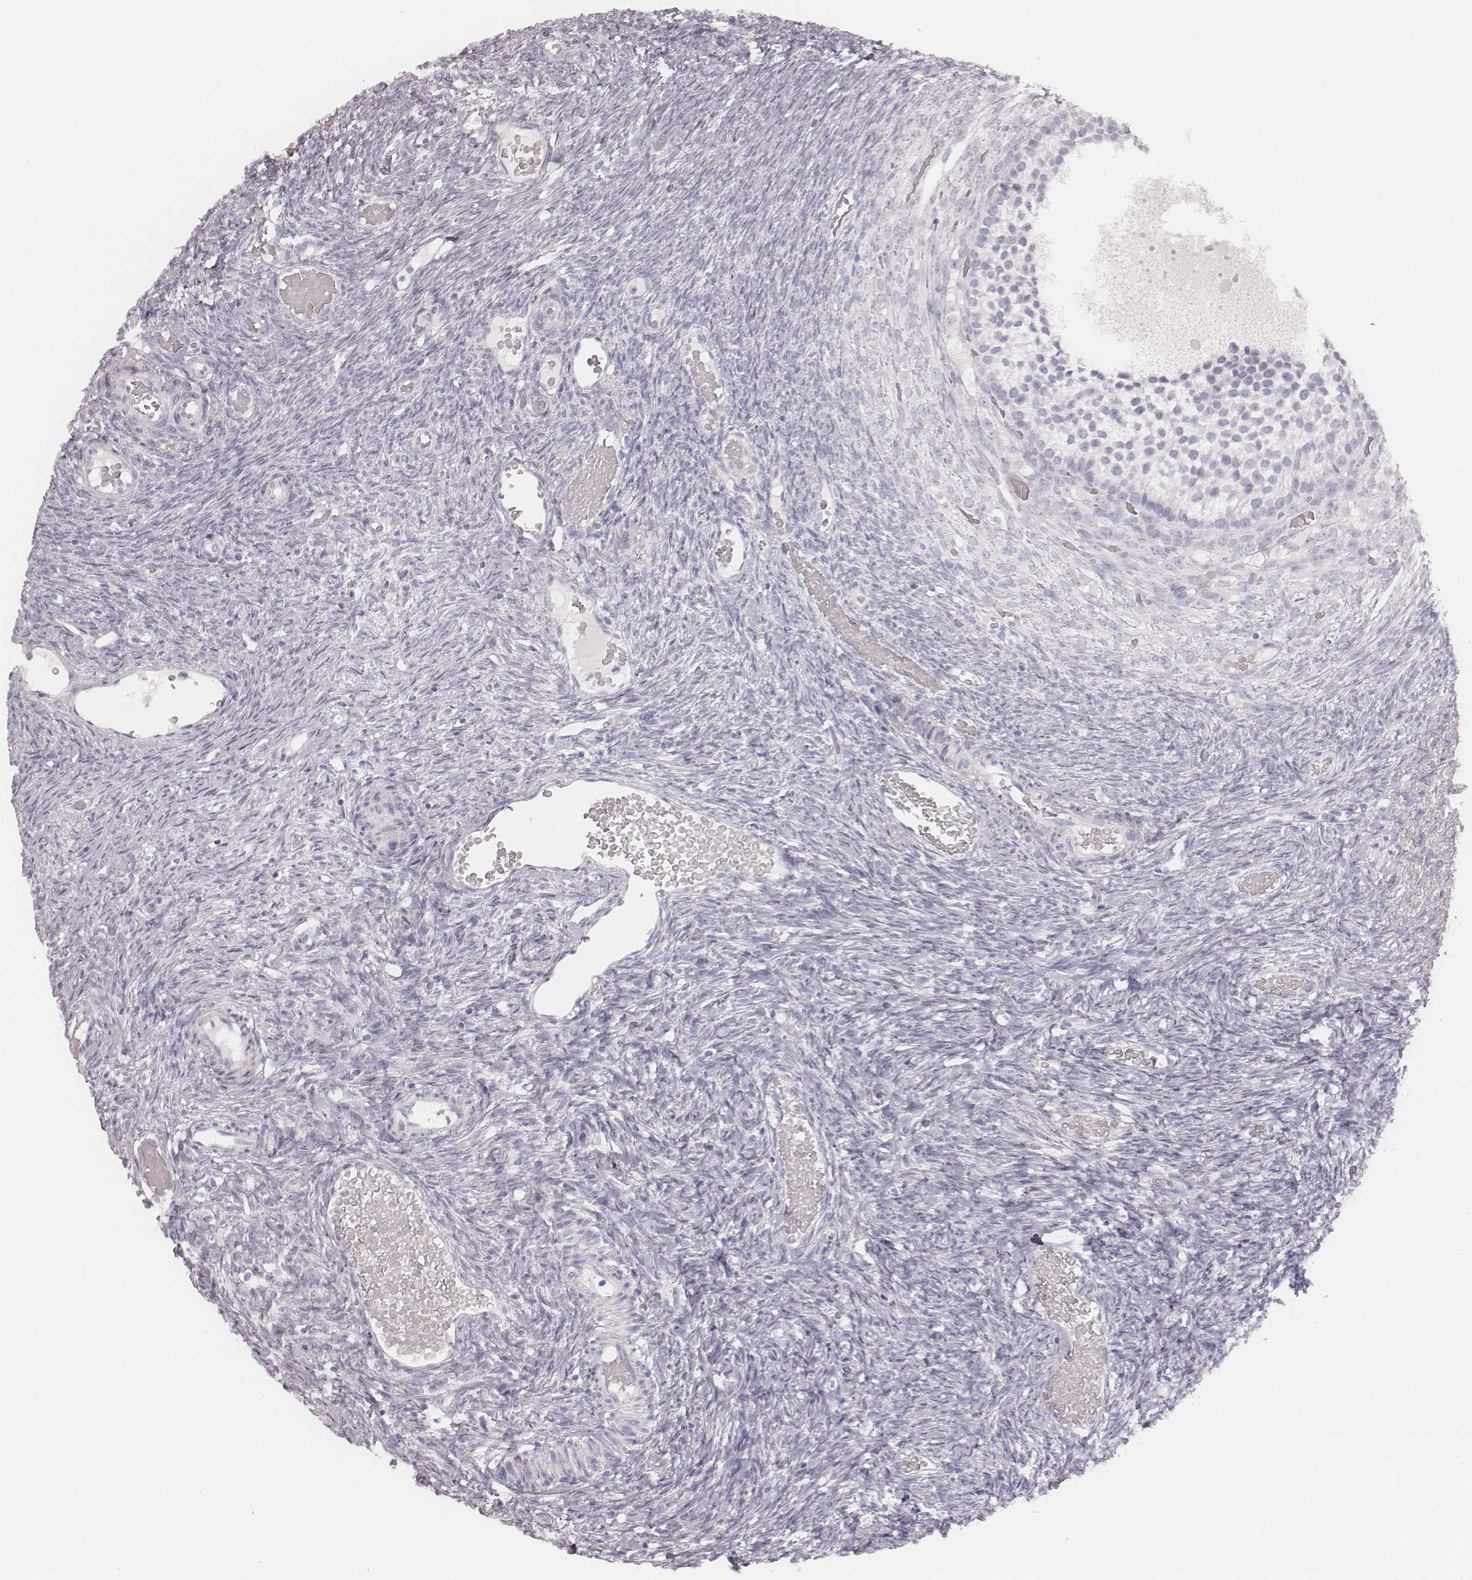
{"staining": {"intensity": "negative", "quantity": "none", "location": "none"}, "tissue": "ovary", "cell_type": "Ovarian stroma cells", "image_type": "normal", "snomed": [{"axis": "morphology", "description": "Normal tissue, NOS"}, {"axis": "topography", "description": "Ovary"}], "caption": "Ovarian stroma cells show no significant expression in unremarkable ovary. The staining was performed using DAB (3,3'-diaminobenzidine) to visualize the protein expression in brown, while the nuclei were stained in blue with hematoxylin (Magnification: 20x).", "gene": "KRT72", "patient": {"sex": "female", "age": 39}}